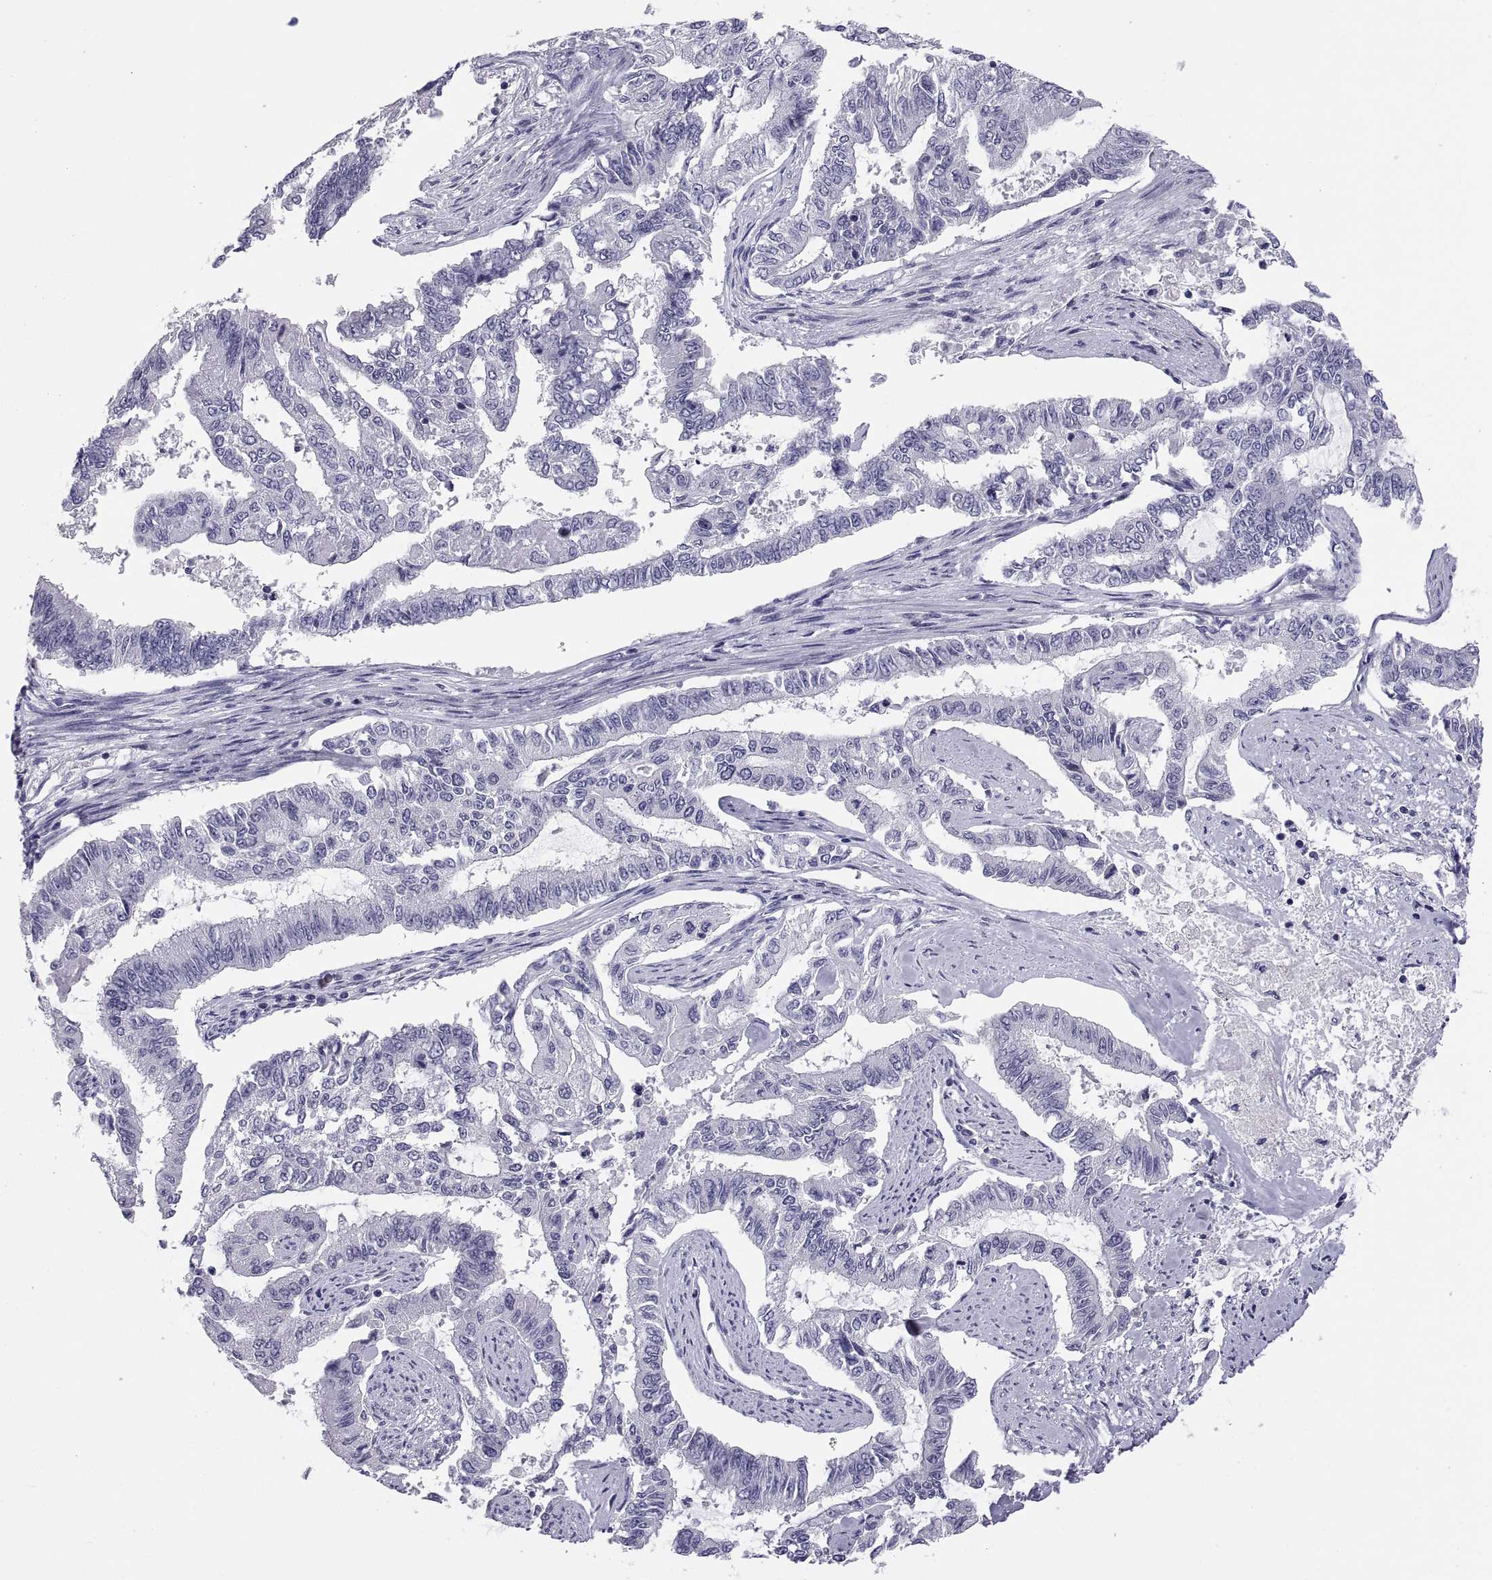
{"staining": {"intensity": "negative", "quantity": "none", "location": "none"}, "tissue": "endometrial cancer", "cell_type": "Tumor cells", "image_type": "cancer", "snomed": [{"axis": "morphology", "description": "Adenocarcinoma, NOS"}, {"axis": "topography", "description": "Uterus"}], "caption": "Protein analysis of endometrial cancer (adenocarcinoma) demonstrates no significant staining in tumor cells.", "gene": "TEX13A", "patient": {"sex": "female", "age": 59}}